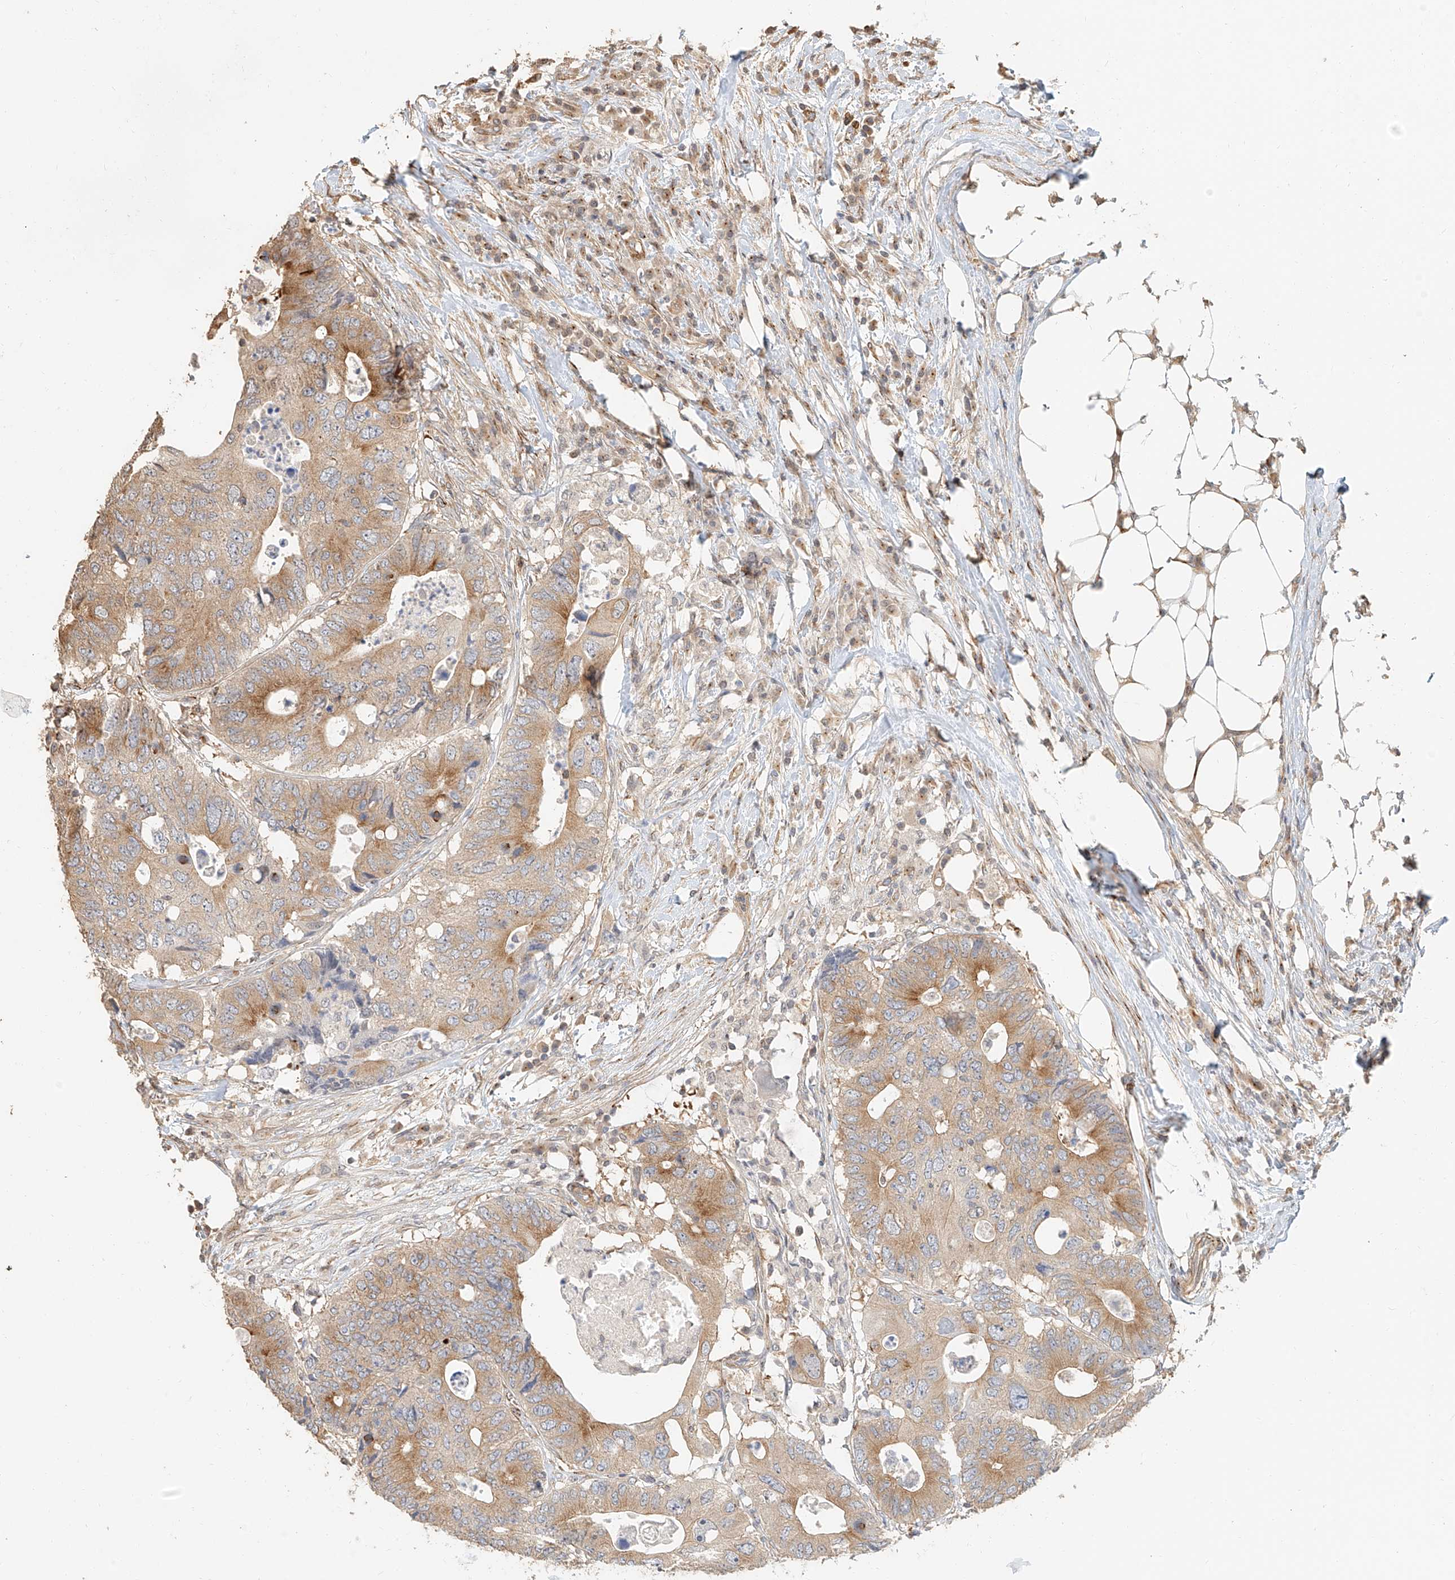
{"staining": {"intensity": "moderate", "quantity": "25%-75%", "location": "cytoplasmic/membranous"}, "tissue": "colorectal cancer", "cell_type": "Tumor cells", "image_type": "cancer", "snomed": [{"axis": "morphology", "description": "Adenocarcinoma, NOS"}, {"axis": "topography", "description": "Colon"}], "caption": "Protein staining demonstrates moderate cytoplasmic/membranous positivity in about 25%-75% of tumor cells in adenocarcinoma (colorectal). The staining was performed using DAB (3,3'-diaminobenzidine), with brown indicating positive protein expression. Nuclei are stained blue with hematoxylin.", "gene": "NAP1L1", "patient": {"sex": "male", "age": 71}}